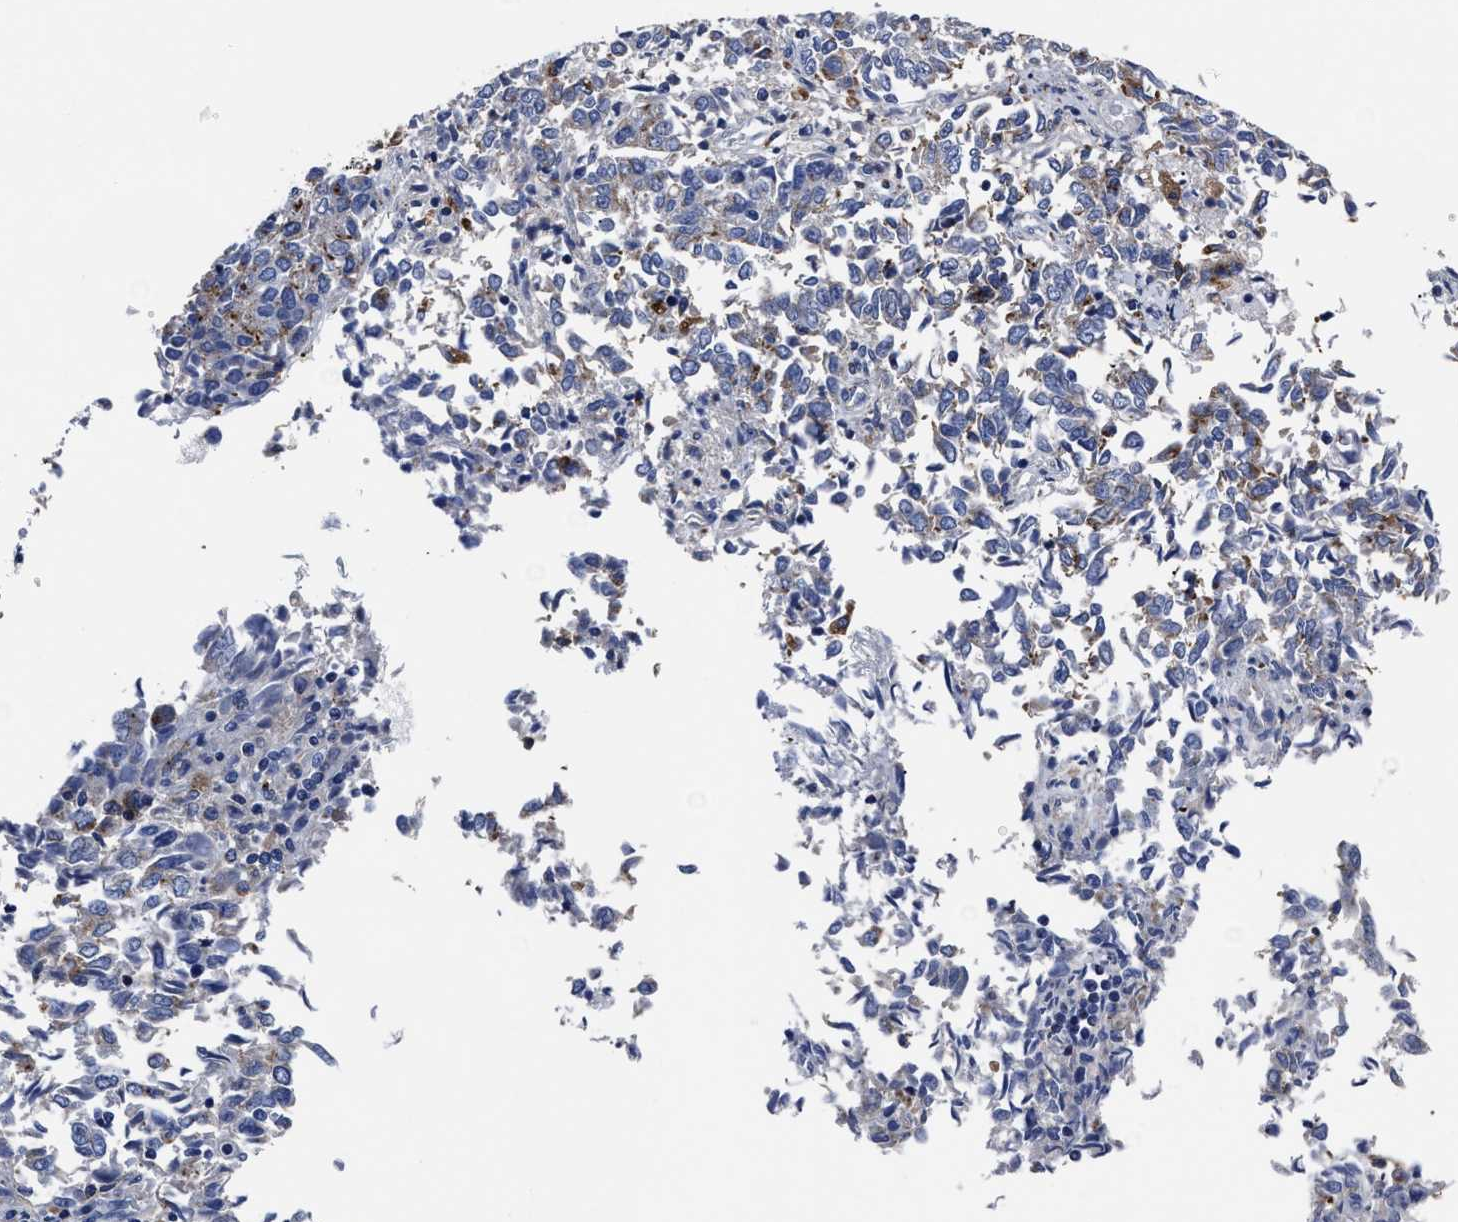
{"staining": {"intensity": "moderate", "quantity": "<25%", "location": "cytoplasmic/membranous"}, "tissue": "endometrial cancer", "cell_type": "Tumor cells", "image_type": "cancer", "snomed": [{"axis": "morphology", "description": "Adenocarcinoma, NOS"}, {"axis": "topography", "description": "Endometrium"}], "caption": "The immunohistochemical stain shows moderate cytoplasmic/membranous expression in tumor cells of adenocarcinoma (endometrial) tissue.", "gene": "LAMTOR4", "patient": {"sex": "female", "age": 80}}